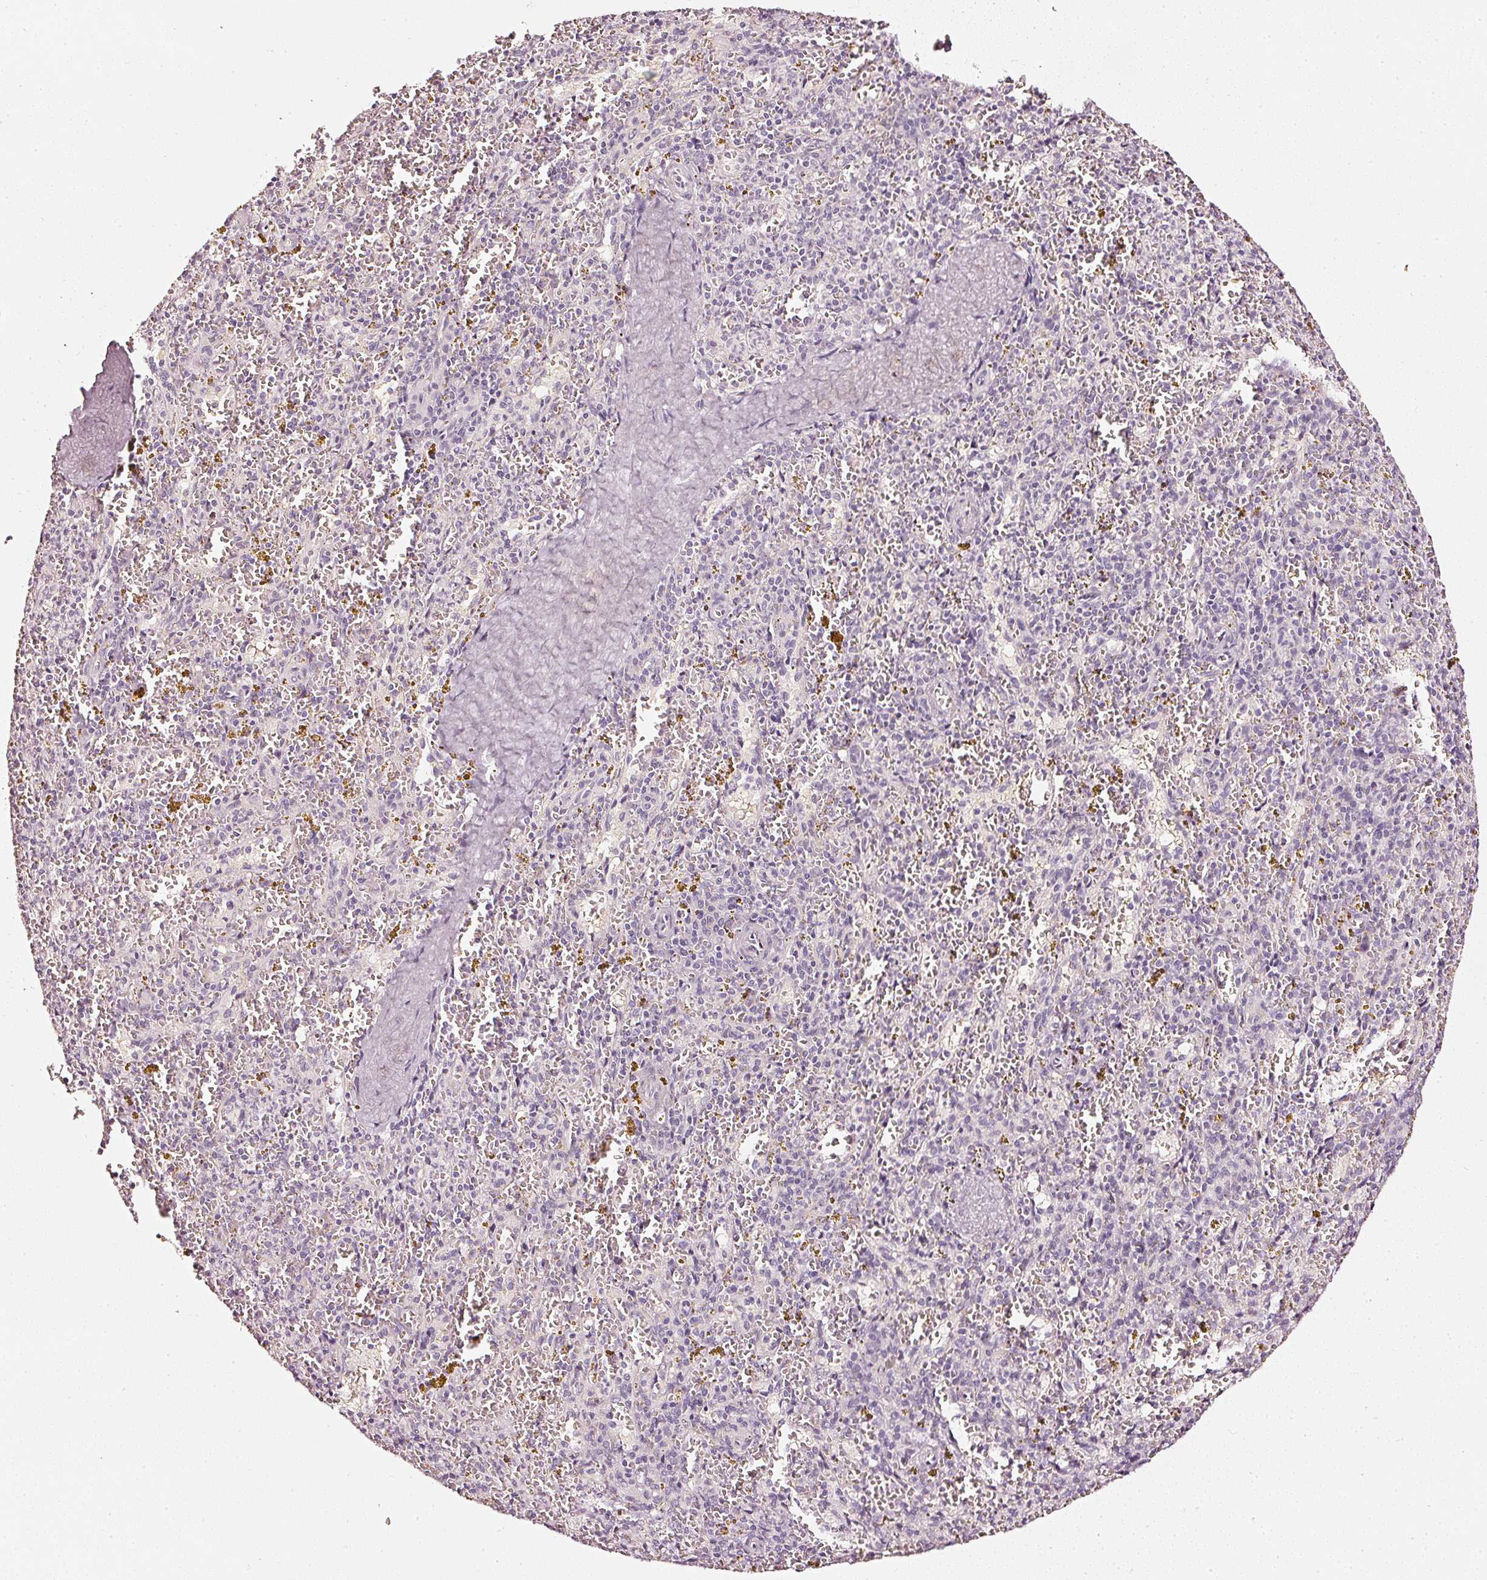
{"staining": {"intensity": "negative", "quantity": "none", "location": "none"}, "tissue": "spleen", "cell_type": "Cells in red pulp", "image_type": "normal", "snomed": [{"axis": "morphology", "description": "Normal tissue, NOS"}, {"axis": "topography", "description": "Spleen"}], "caption": "This is an immunohistochemistry micrograph of benign human spleen. There is no positivity in cells in red pulp.", "gene": "CNP", "patient": {"sex": "male", "age": 57}}